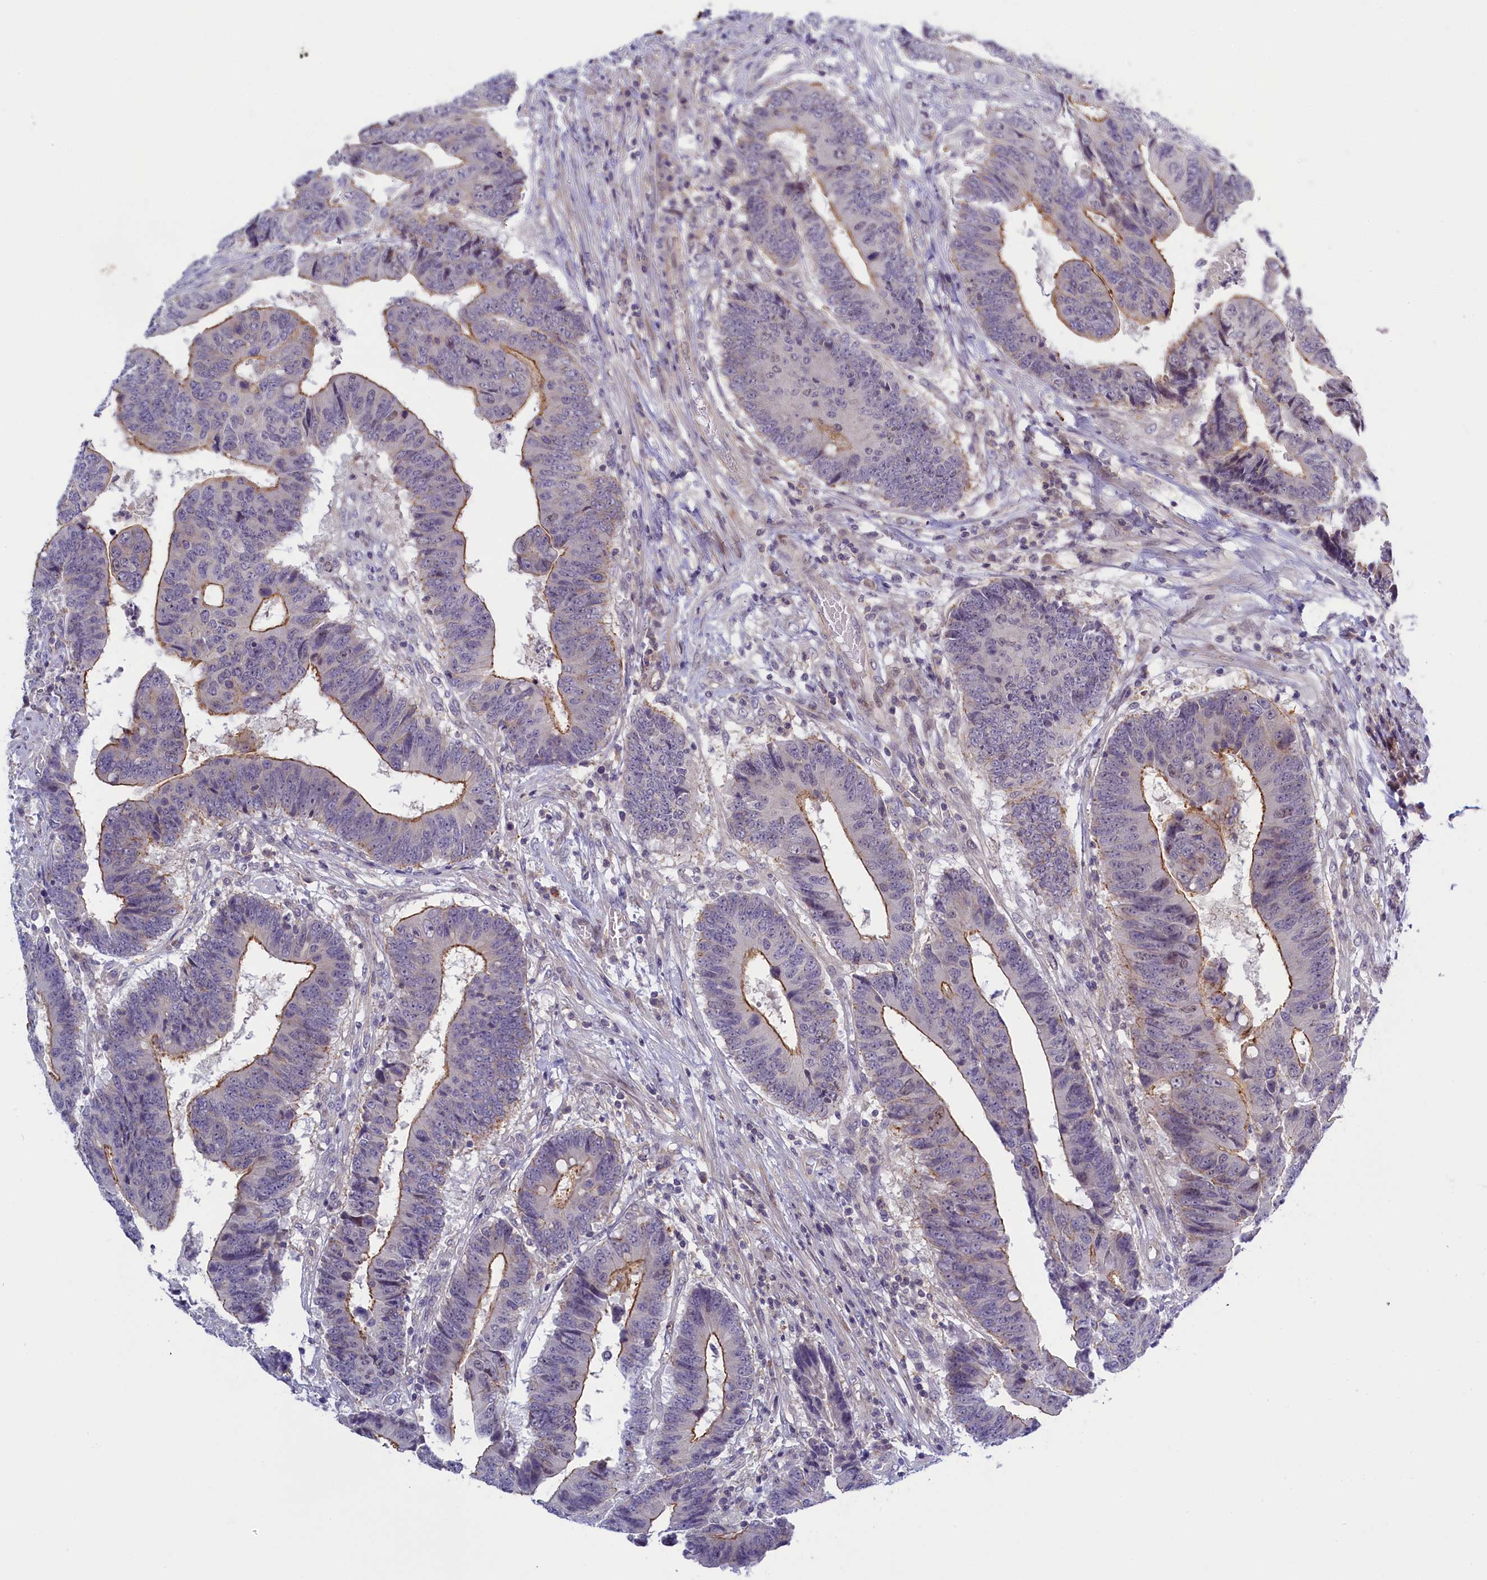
{"staining": {"intensity": "moderate", "quantity": "<25%", "location": "cytoplasmic/membranous"}, "tissue": "colorectal cancer", "cell_type": "Tumor cells", "image_type": "cancer", "snomed": [{"axis": "morphology", "description": "Adenocarcinoma, NOS"}, {"axis": "topography", "description": "Rectum"}], "caption": "Adenocarcinoma (colorectal) tissue demonstrates moderate cytoplasmic/membranous positivity in approximately <25% of tumor cells, visualized by immunohistochemistry.", "gene": "CCL23", "patient": {"sex": "male", "age": 84}}